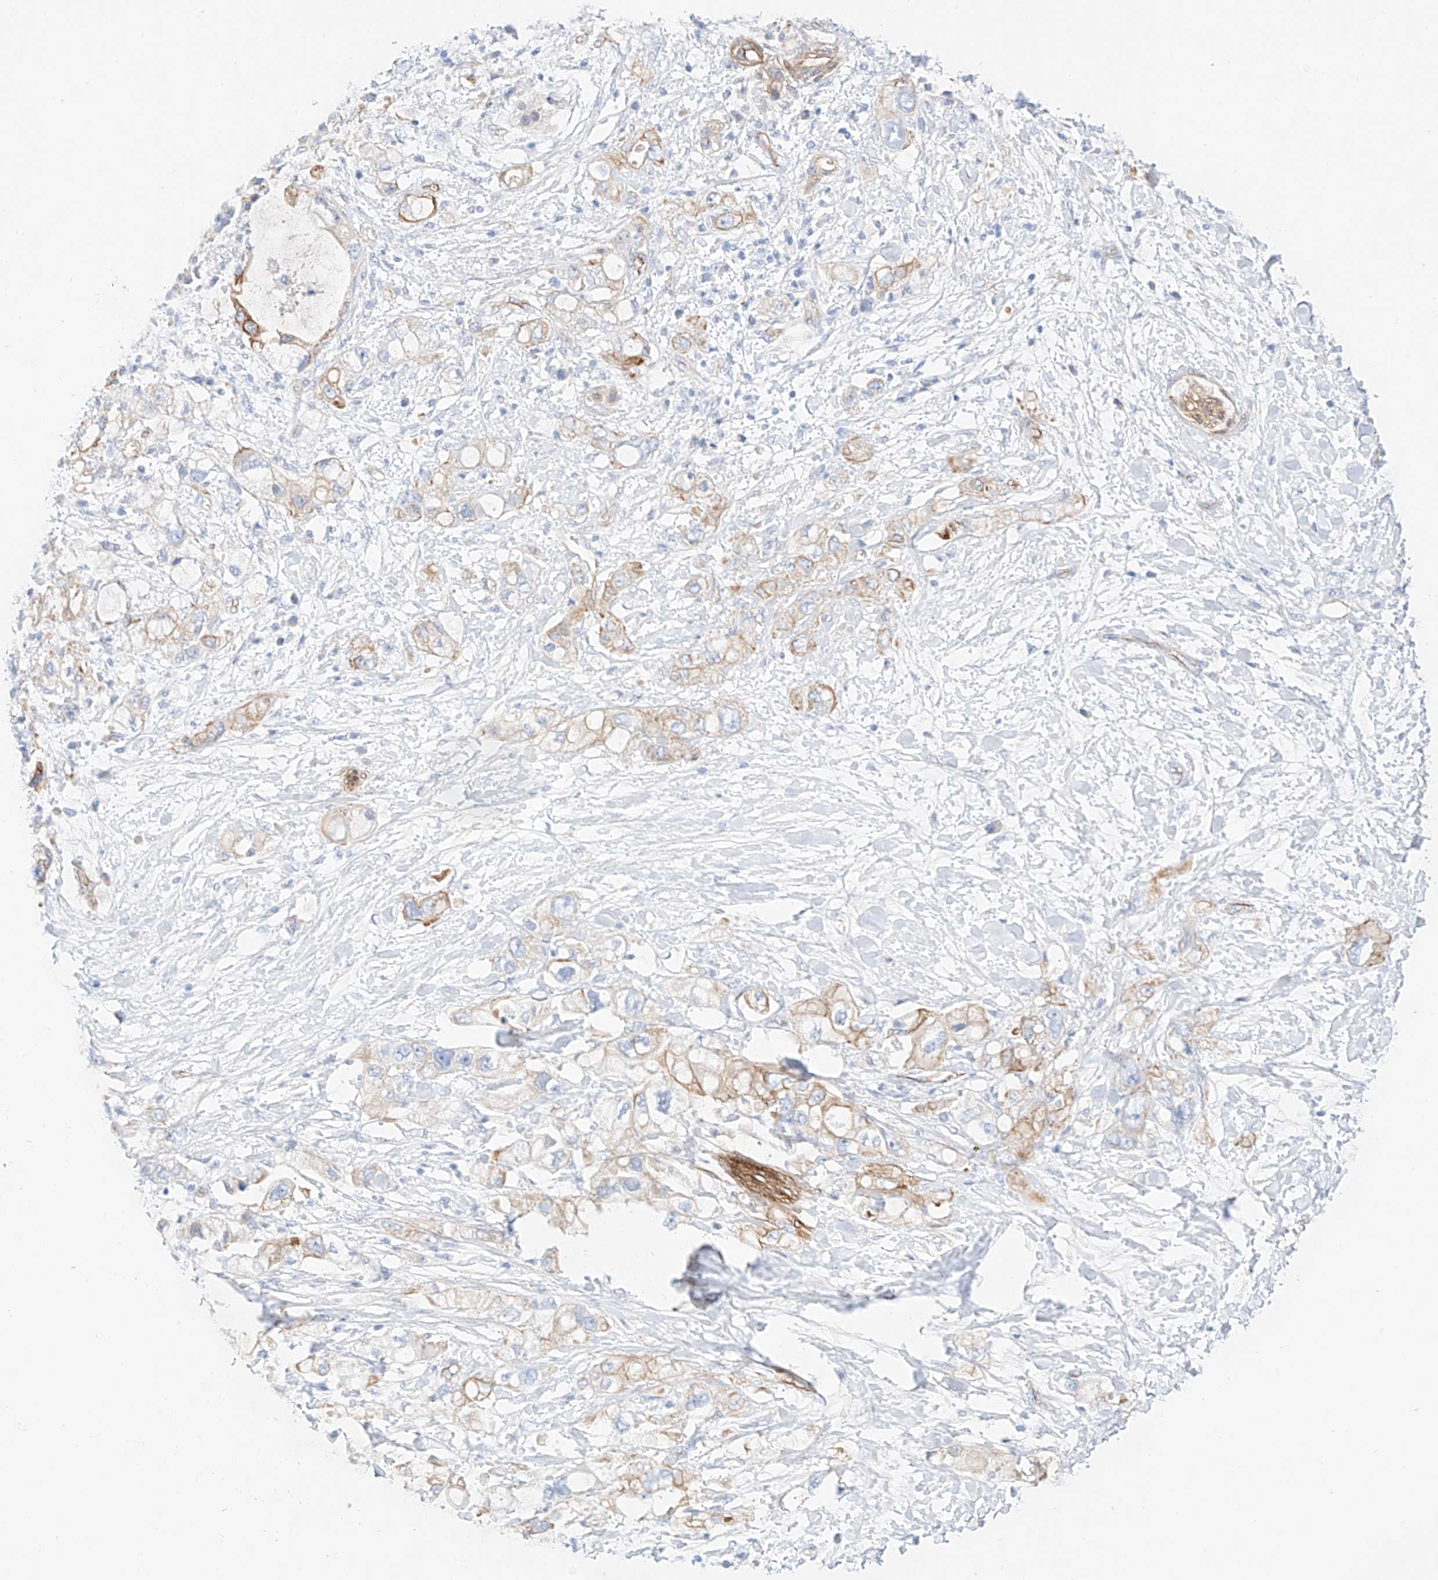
{"staining": {"intensity": "moderate", "quantity": "25%-75%", "location": "cytoplasmic/membranous"}, "tissue": "pancreatic cancer", "cell_type": "Tumor cells", "image_type": "cancer", "snomed": [{"axis": "morphology", "description": "Adenocarcinoma, NOS"}, {"axis": "topography", "description": "Pancreas"}], "caption": "Protein staining of pancreatic cancer tissue reveals moderate cytoplasmic/membranous expression in approximately 25%-75% of tumor cells. (Stains: DAB in brown, nuclei in blue, Microscopy: brightfield microscopy at high magnification).", "gene": "SBSPON", "patient": {"sex": "female", "age": 56}}